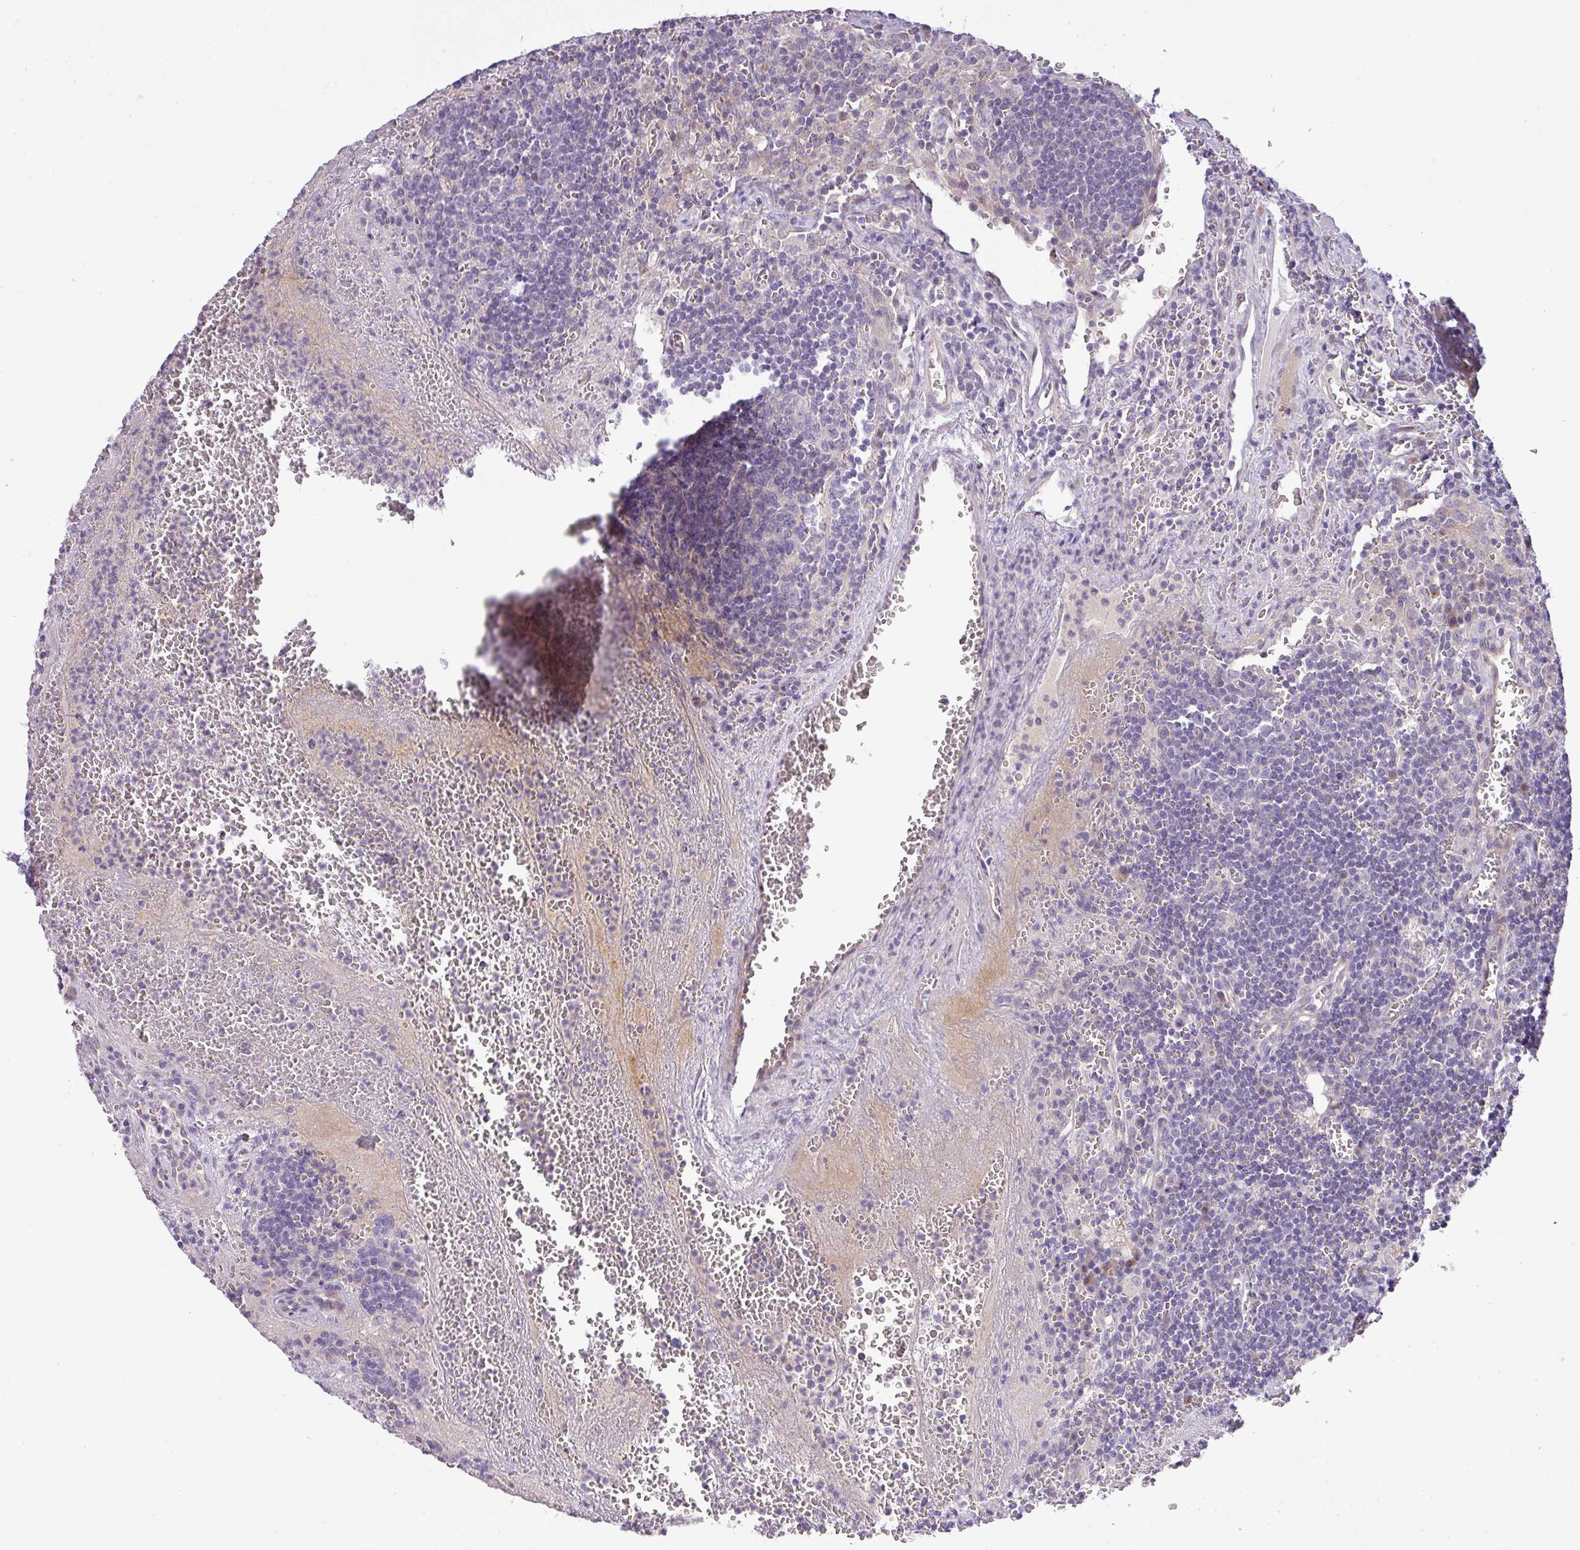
{"staining": {"intensity": "negative", "quantity": "none", "location": "none"}, "tissue": "lymph node", "cell_type": "Germinal center cells", "image_type": "normal", "snomed": [{"axis": "morphology", "description": "Normal tissue, NOS"}, {"axis": "topography", "description": "Lymph node"}], "caption": "A high-resolution image shows immunohistochemistry staining of unremarkable lymph node, which displays no significant positivity in germinal center cells.", "gene": "PIK3R5", "patient": {"sex": "male", "age": 50}}